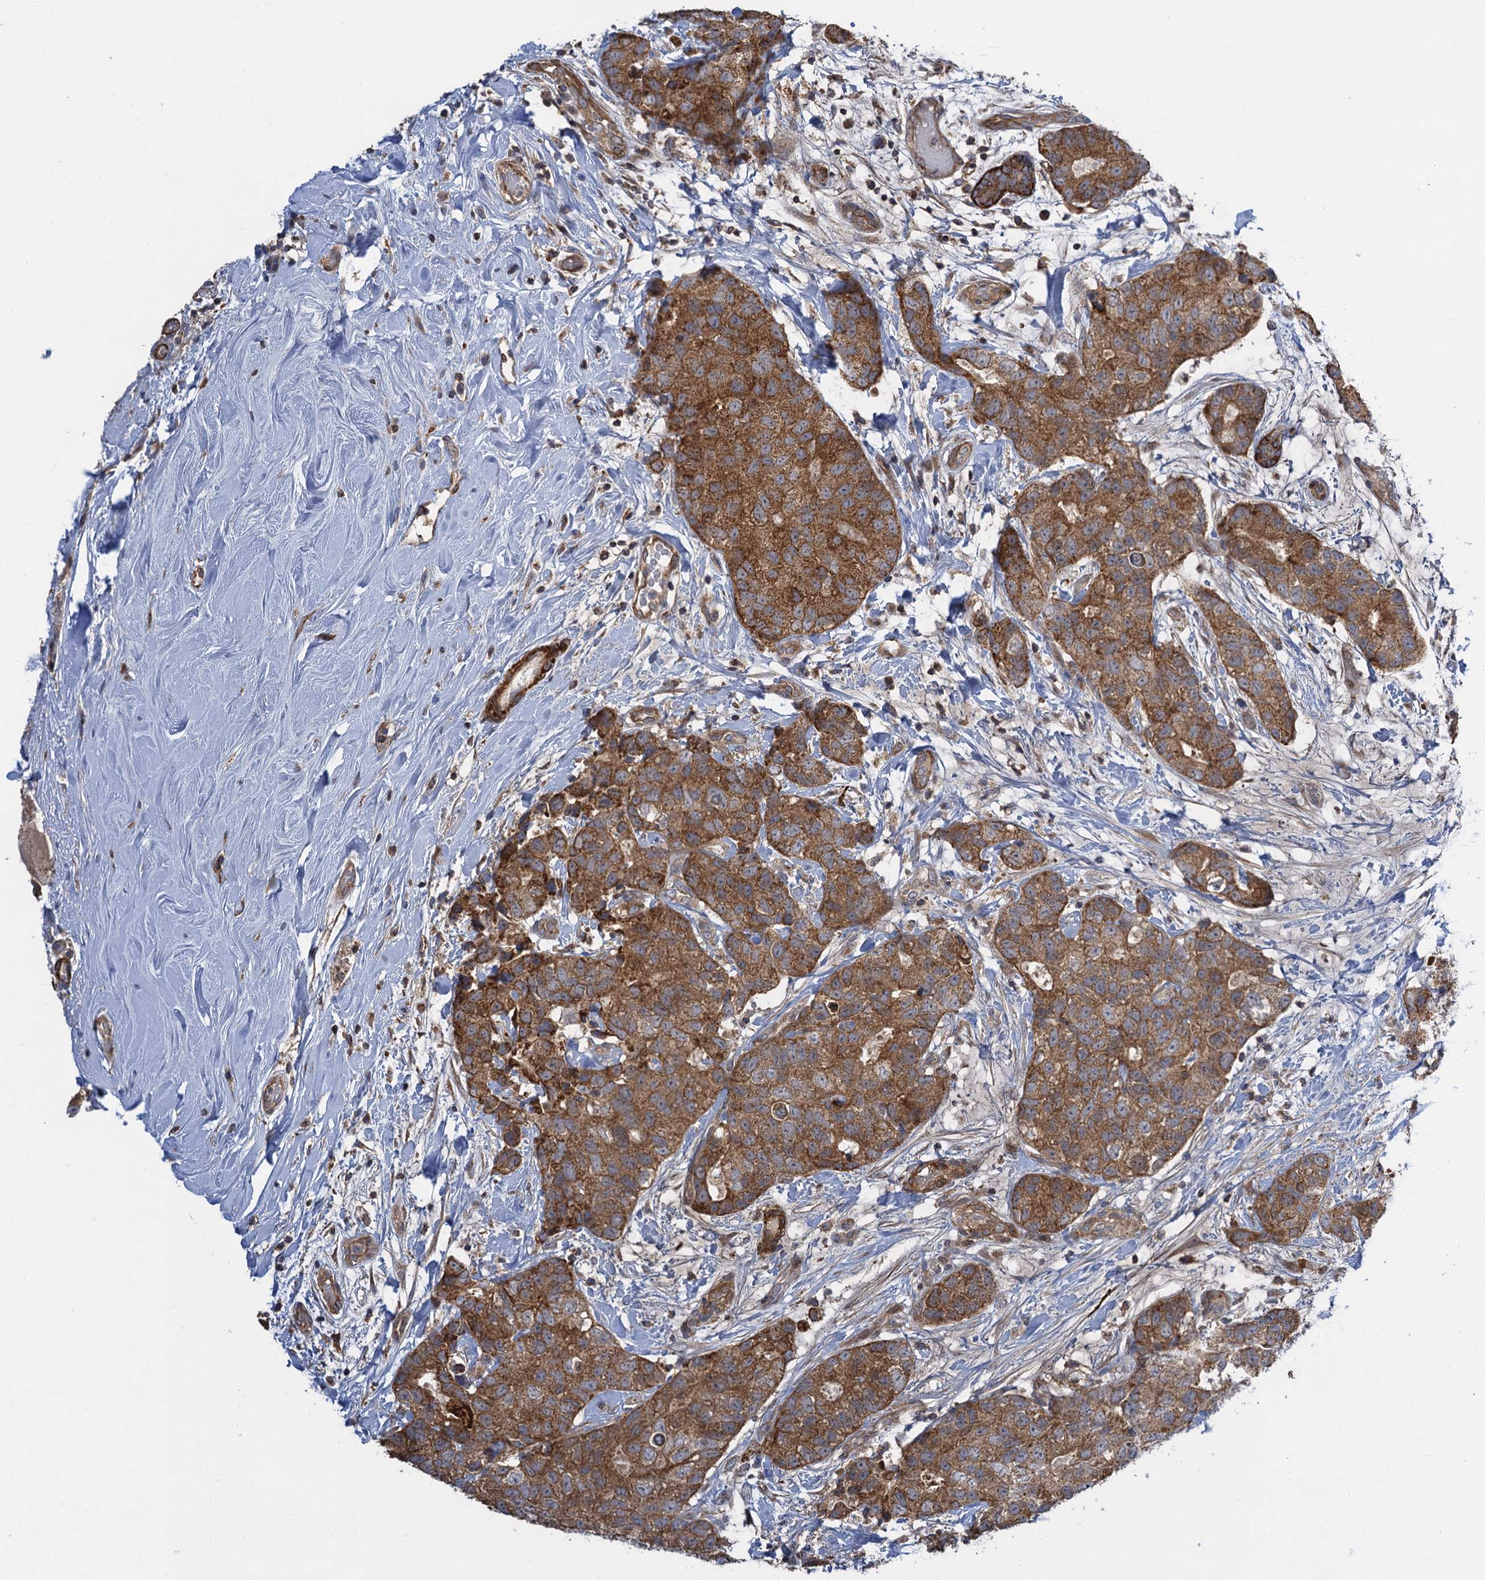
{"staining": {"intensity": "strong", "quantity": ">75%", "location": "cytoplasmic/membranous"}, "tissue": "breast cancer", "cell_type": "Tumor cells", "image_type": "cancer", "snomed": [{"axis": "morphology", "description": "Duct carcinoma"}, {"axis": "topography", "description": "Breast"}], "caption": "Protein staining of invasive ductal carcinoma (breast) tissue displays strong cytoplasmic/membranous staining in approximately >75% of tumor cells.", "gene": "WDR88", "patient": {"sex": "female", "age": 62}}